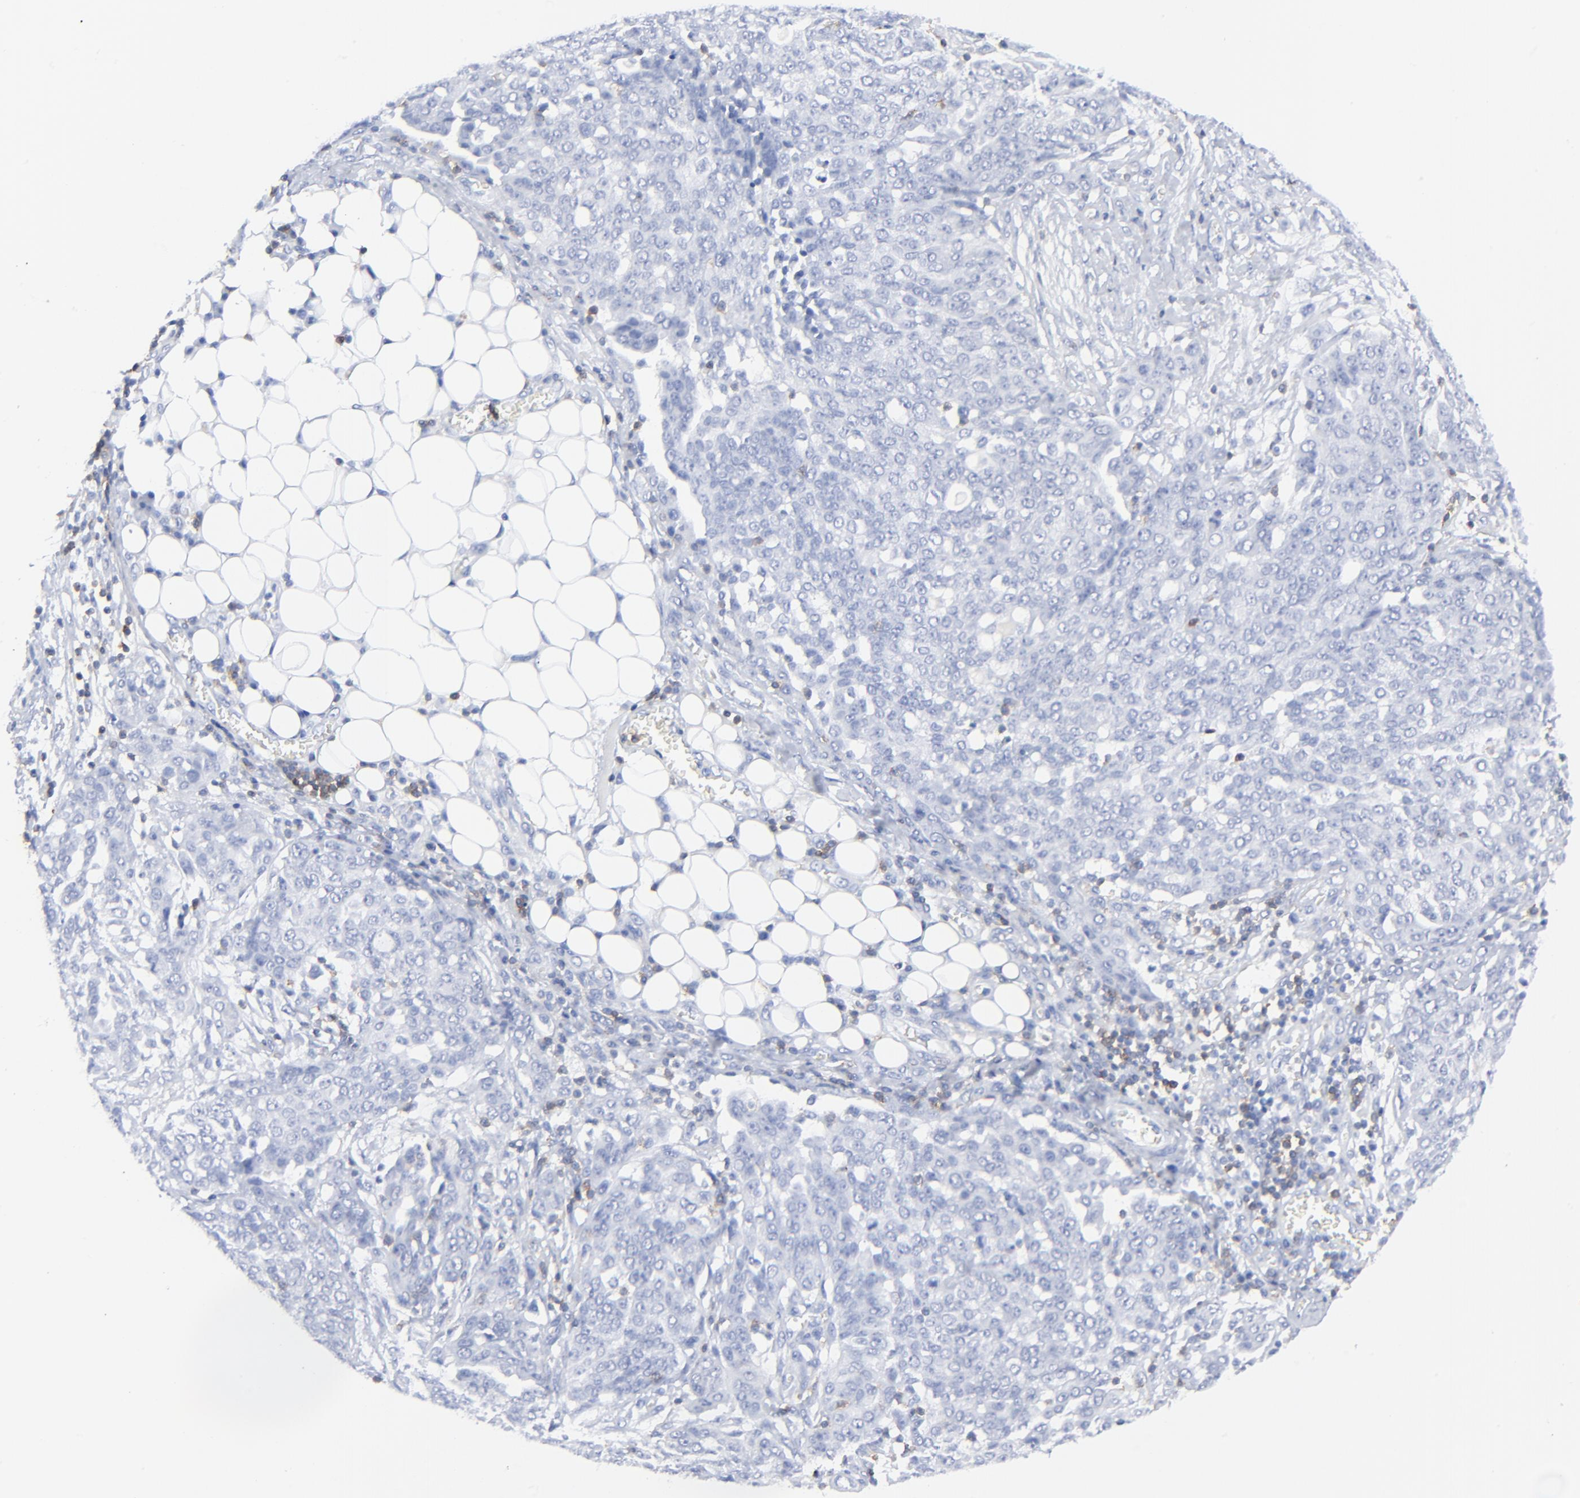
{"staining": {"intensity": "negative", "quantity": "none", "location": "none"}, "tissue": "ovarian cancer", "cell_type": "Tumor cells", "image_type": "cancer", "snomed": [{"axis": "morphology", "description": "Cystadenocarcinoma, serous, NOS"}, {"axis": "topography", "description": "Soft tissue"}, {"axis": "topography", "description": "Ovary"}], "caption": "Tumor cells are negative for brown protein staining in serous cystadenocarcinoma (ovarian). (IHC, brightfield microscopy, high magnification).", "gene": "LCK", "patient": {"sex": "female", "age": 57}}